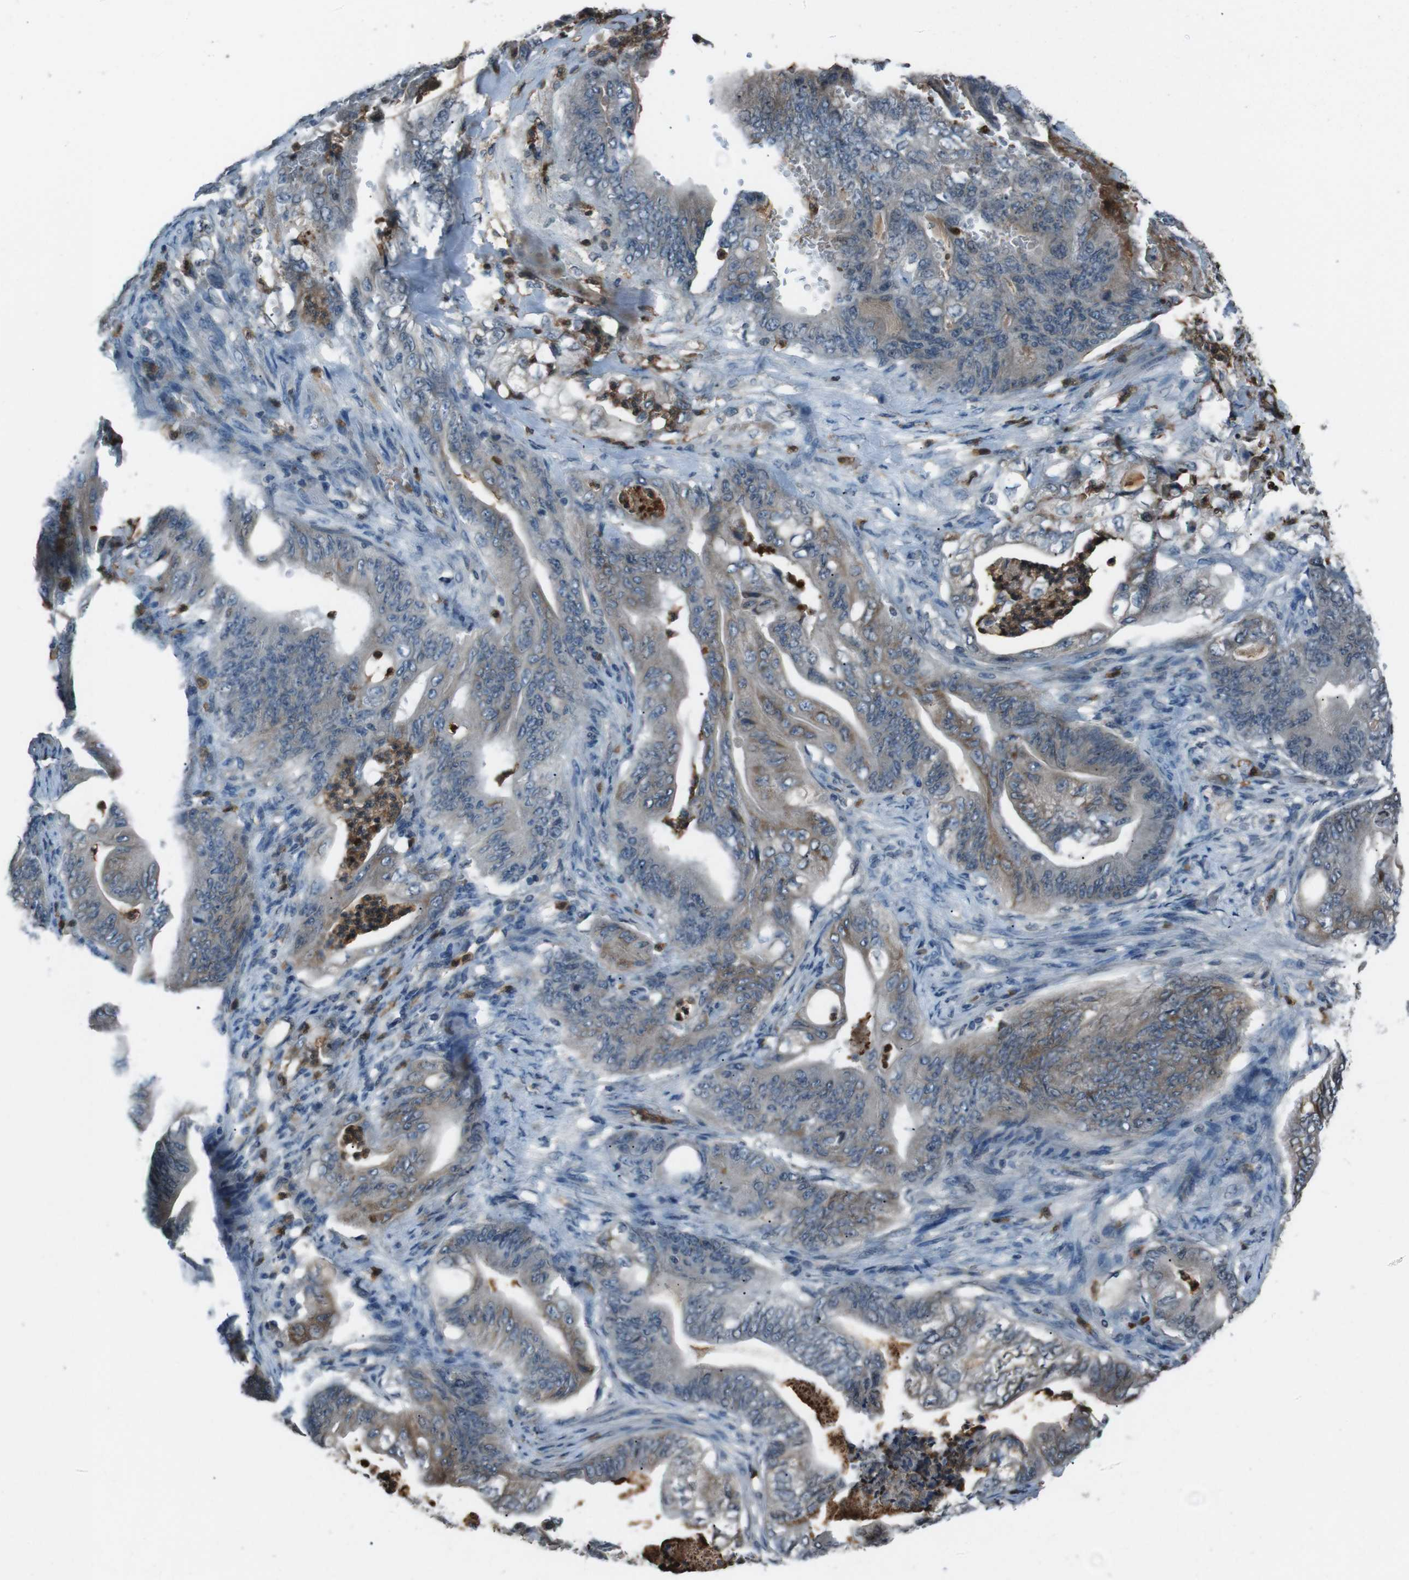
{"staining": {"intensity": "weak", "quantity": "25%-75%", "location": "cytoplasmic/membranous"}, "tissue": "stomach cancer", "cell_type": "Tumor cells", "image_type": "cancer", "snomed": [{"axis": "morphology", "description": "Adenocarcinoma, NOS"}, {"axis": "topography", "description": "Stomach"}], "caption": "Immunohistochemical staining of stomach cancer (adenocarcinoma) demonstrates low levels of weak cytoplasmic/membranous protein positivity in about 25%-75% of tumor cells.", "gene": "UGT1A6", "patient": {"sex": "female", "age": 73}}